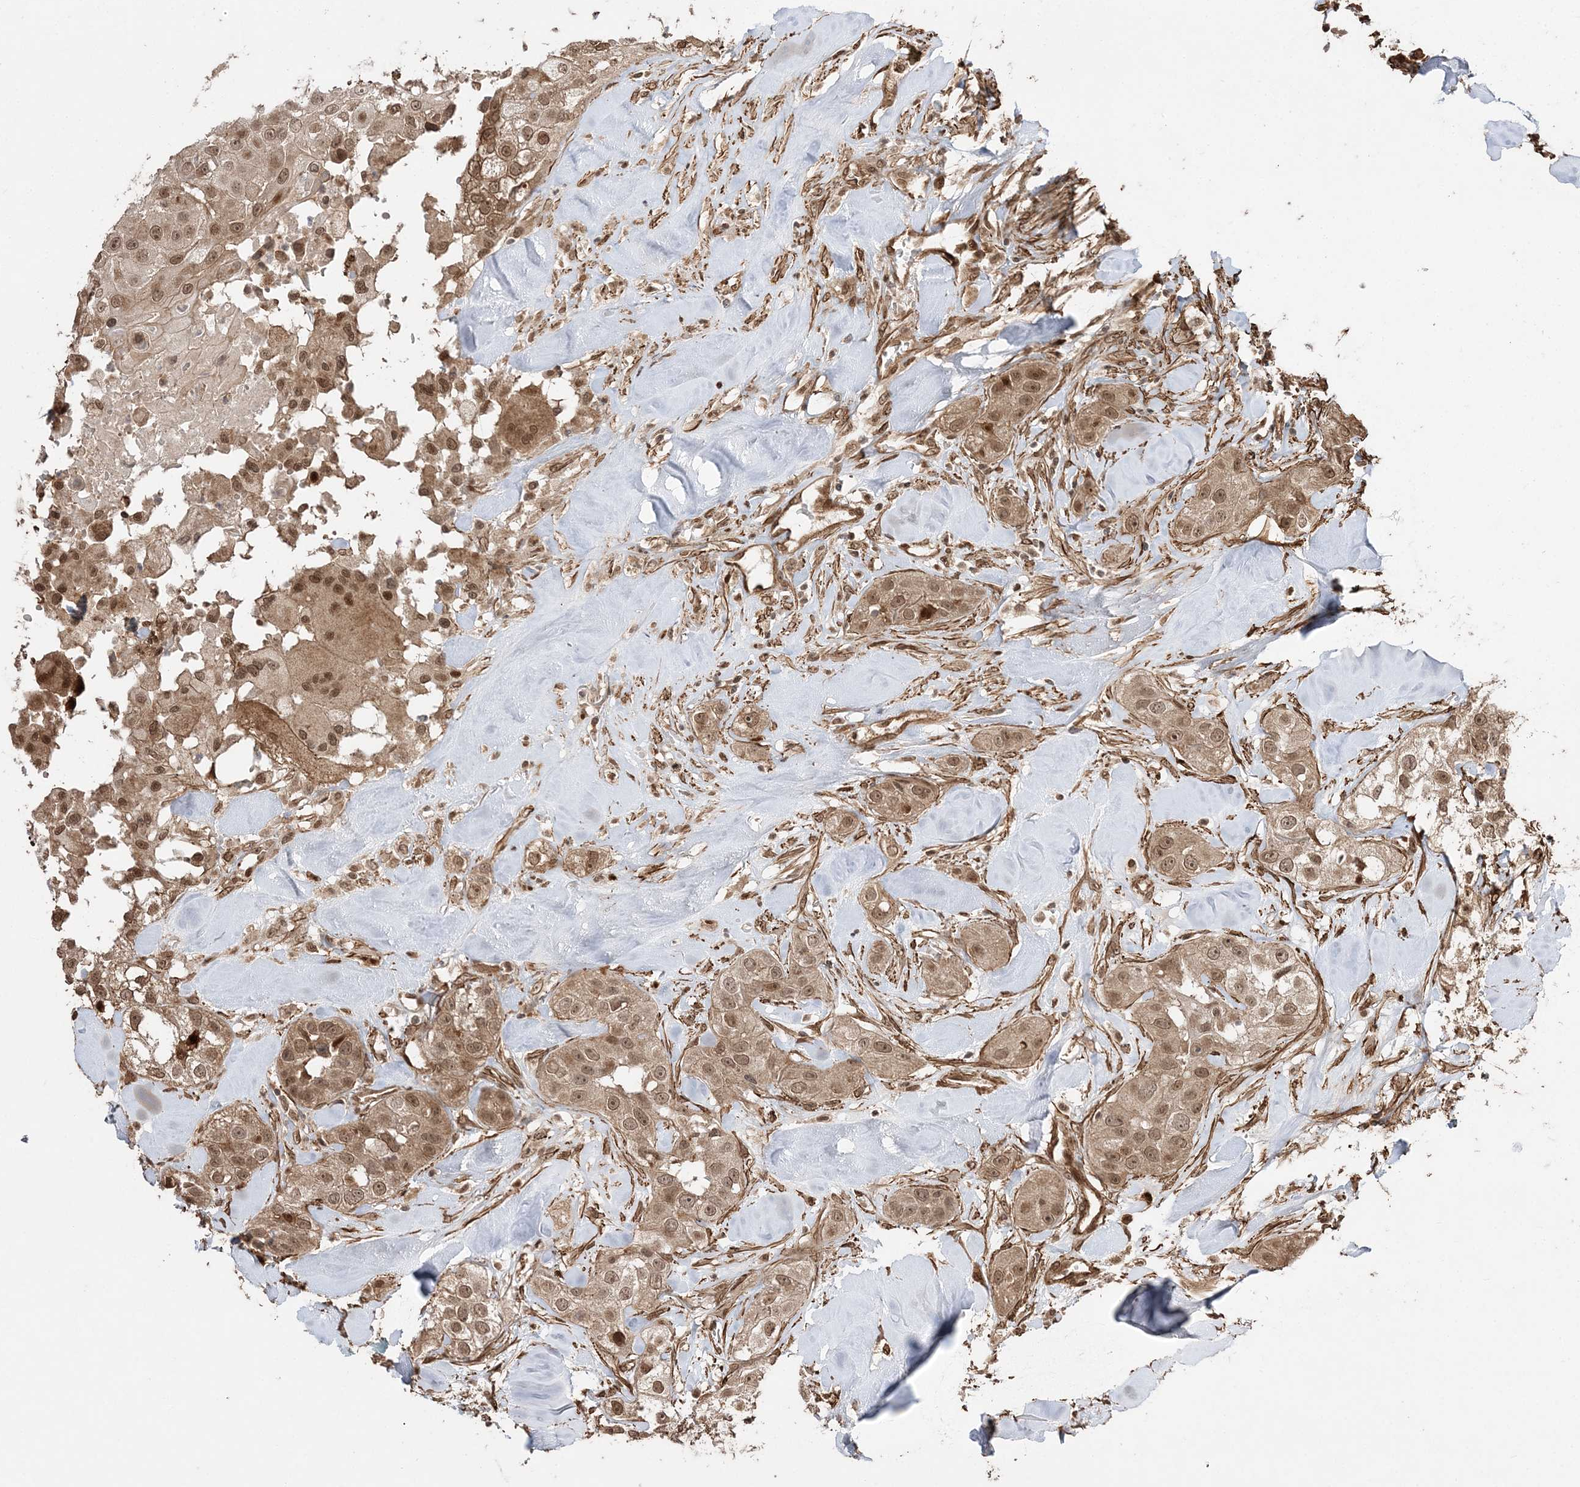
{"staining": {"intensity": "moderate", "quantity": ">75%", "location": "cytoplasmic/membranous,nuclear"}, "tissue": "head and neck cancer", "cell_type": "Tumor cells", "image_type": "cancer", "snomed": [{"axis": "morphology", "description": "Normal tissue, NOS"}, {"axis": "morphology", "description": "Squamous cell carcinoma, NOS"}, {"axis": "topography", "description": "Skeletal muscle"}, {"axis": "topography", "description": "Head-Neck"}], "caption": "Tumor cells reveal moderate cytoplasmic/membranous and nuclear expression in approximately >75% of cells in head and neck cancer (squamous cell carcinoma).", "gene": "ETAA1", "patient": {"sex": "male", "age": 51}}